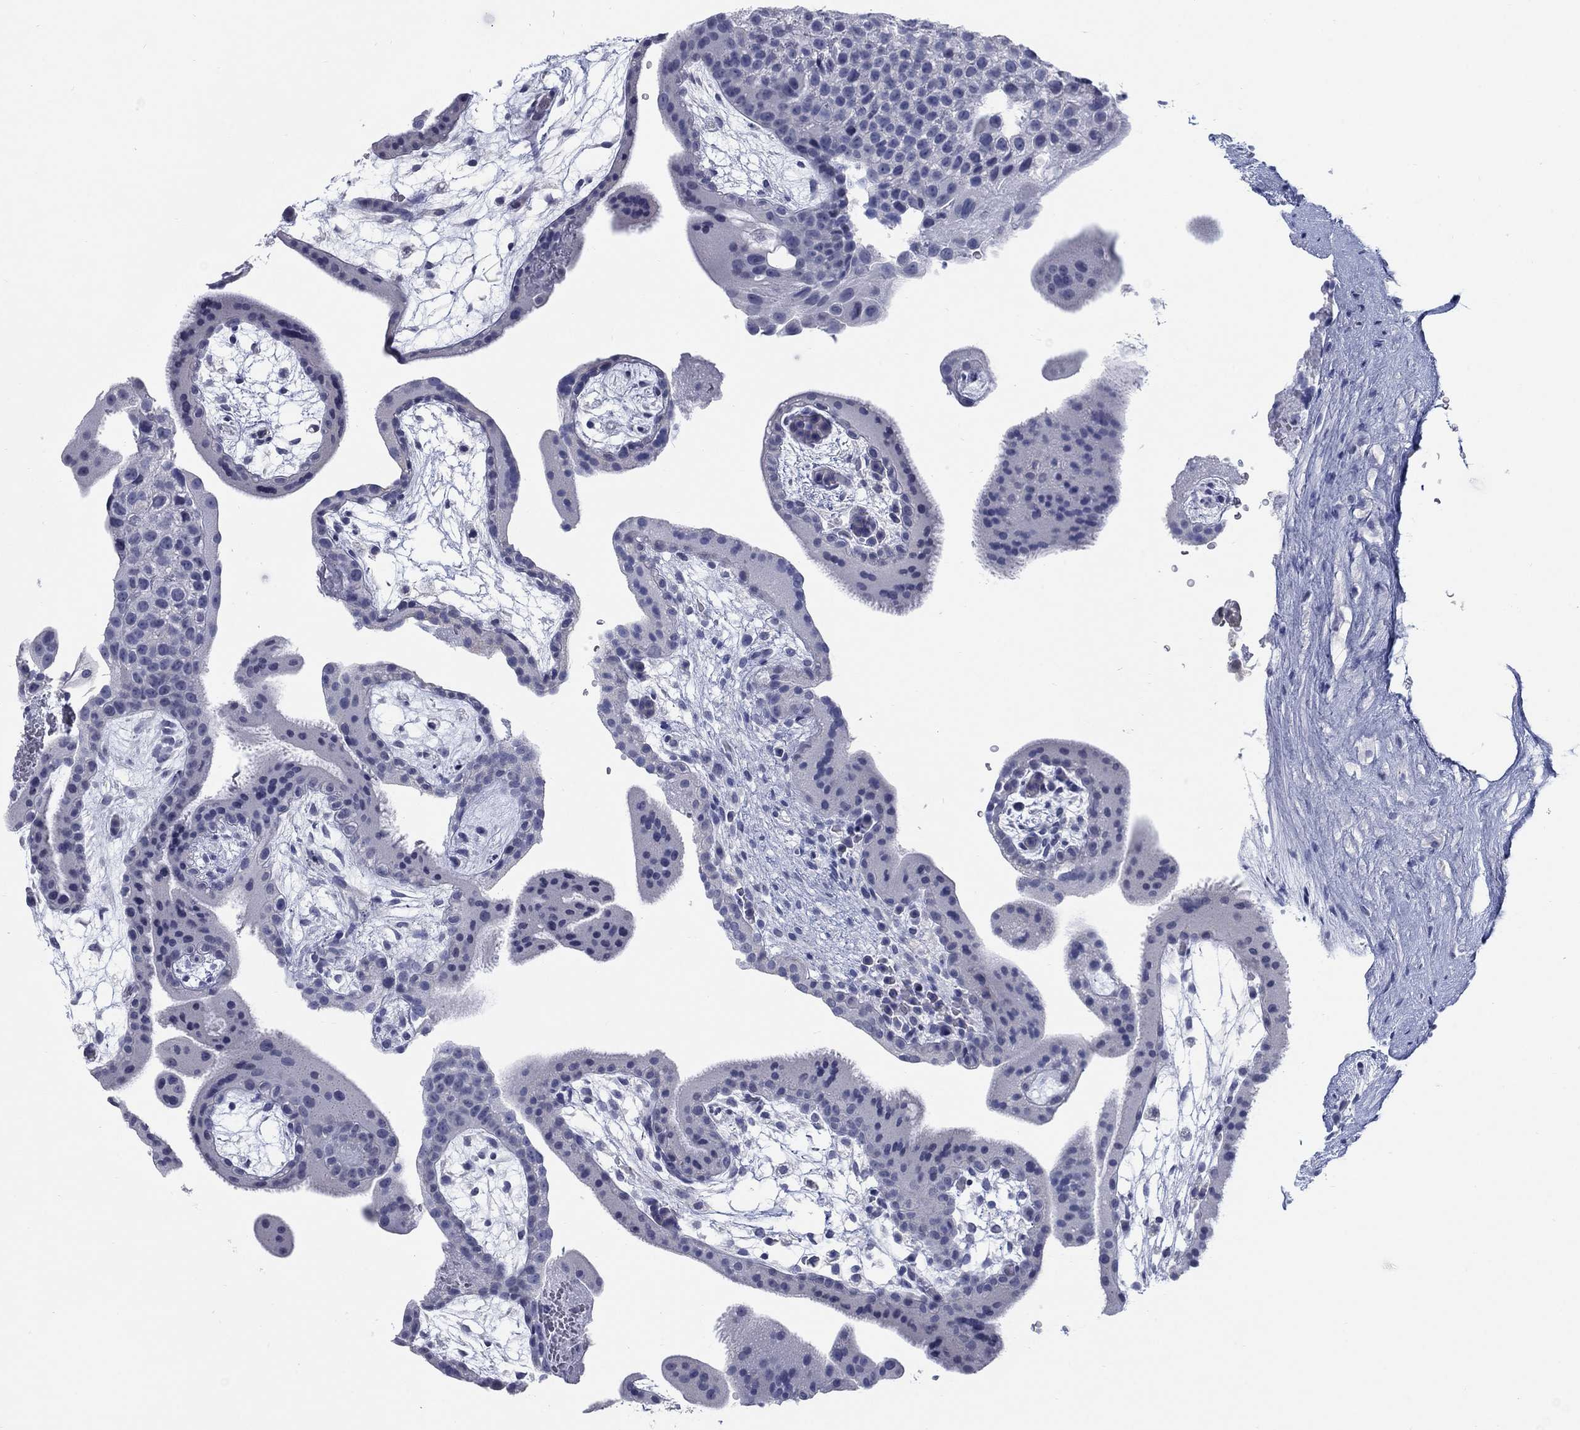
{"staining": {"intensity": "negative", "quantity": "none", "location": "none"}, "tissue": "placenta", "cell_type": "Decidual cells", "image_type": "normal", "snomed": [{"axis": "morphology", "description": "Normal tissue, NOS"}, {"axis": "topography", "description": "Placenta"}], "caption": "Immunohistochemistry of normal human placenta reveals no positivity in decidual cells.", "gene": "ATP6V1G2", "patient": {"sex": "female", "age": 19}}